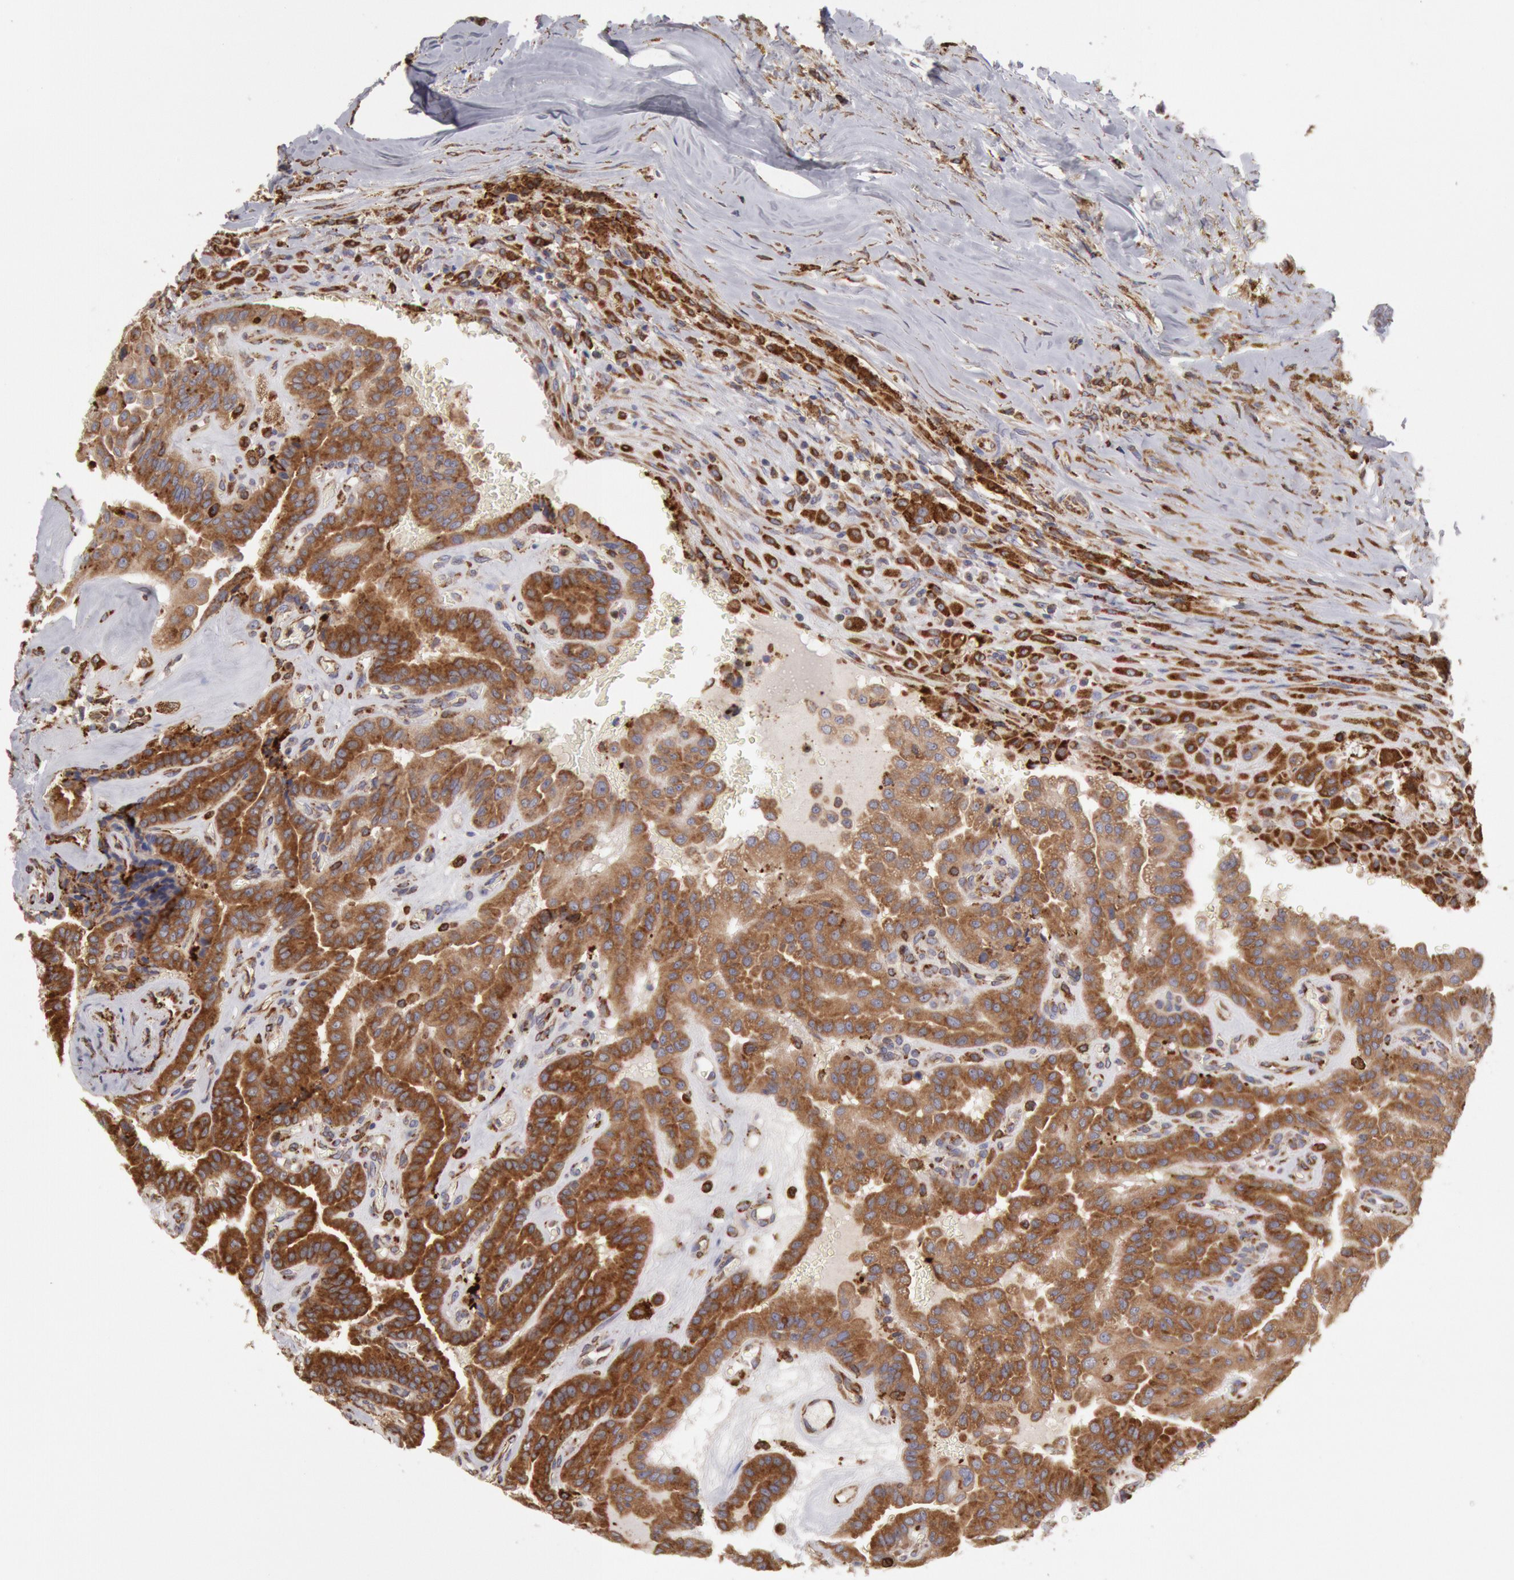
{"staining": {"intensity": "moderate", "quantity": ">75%", "location": "cytoplasmic/membranous"}, "tissue": "thyroid cancer", "cell_type": "Tumor cells", "image_type": "cancer", "snomed": [{"axis": "morphology", "description": "Papillary adenocarcinoma, NOS"}, {"axis": "topography", "description": "Thyroid gland"}], "caption": "IHC micrograph of human papillary adenocarcinoma (thyroid) stained for a protein (brown), which shows medium levels of moderate cytoplasmic/membranous expression in approximately >75% of tumor cells.", "gene": "ERP44", "patient": {"sex": "male", "age": 87}}